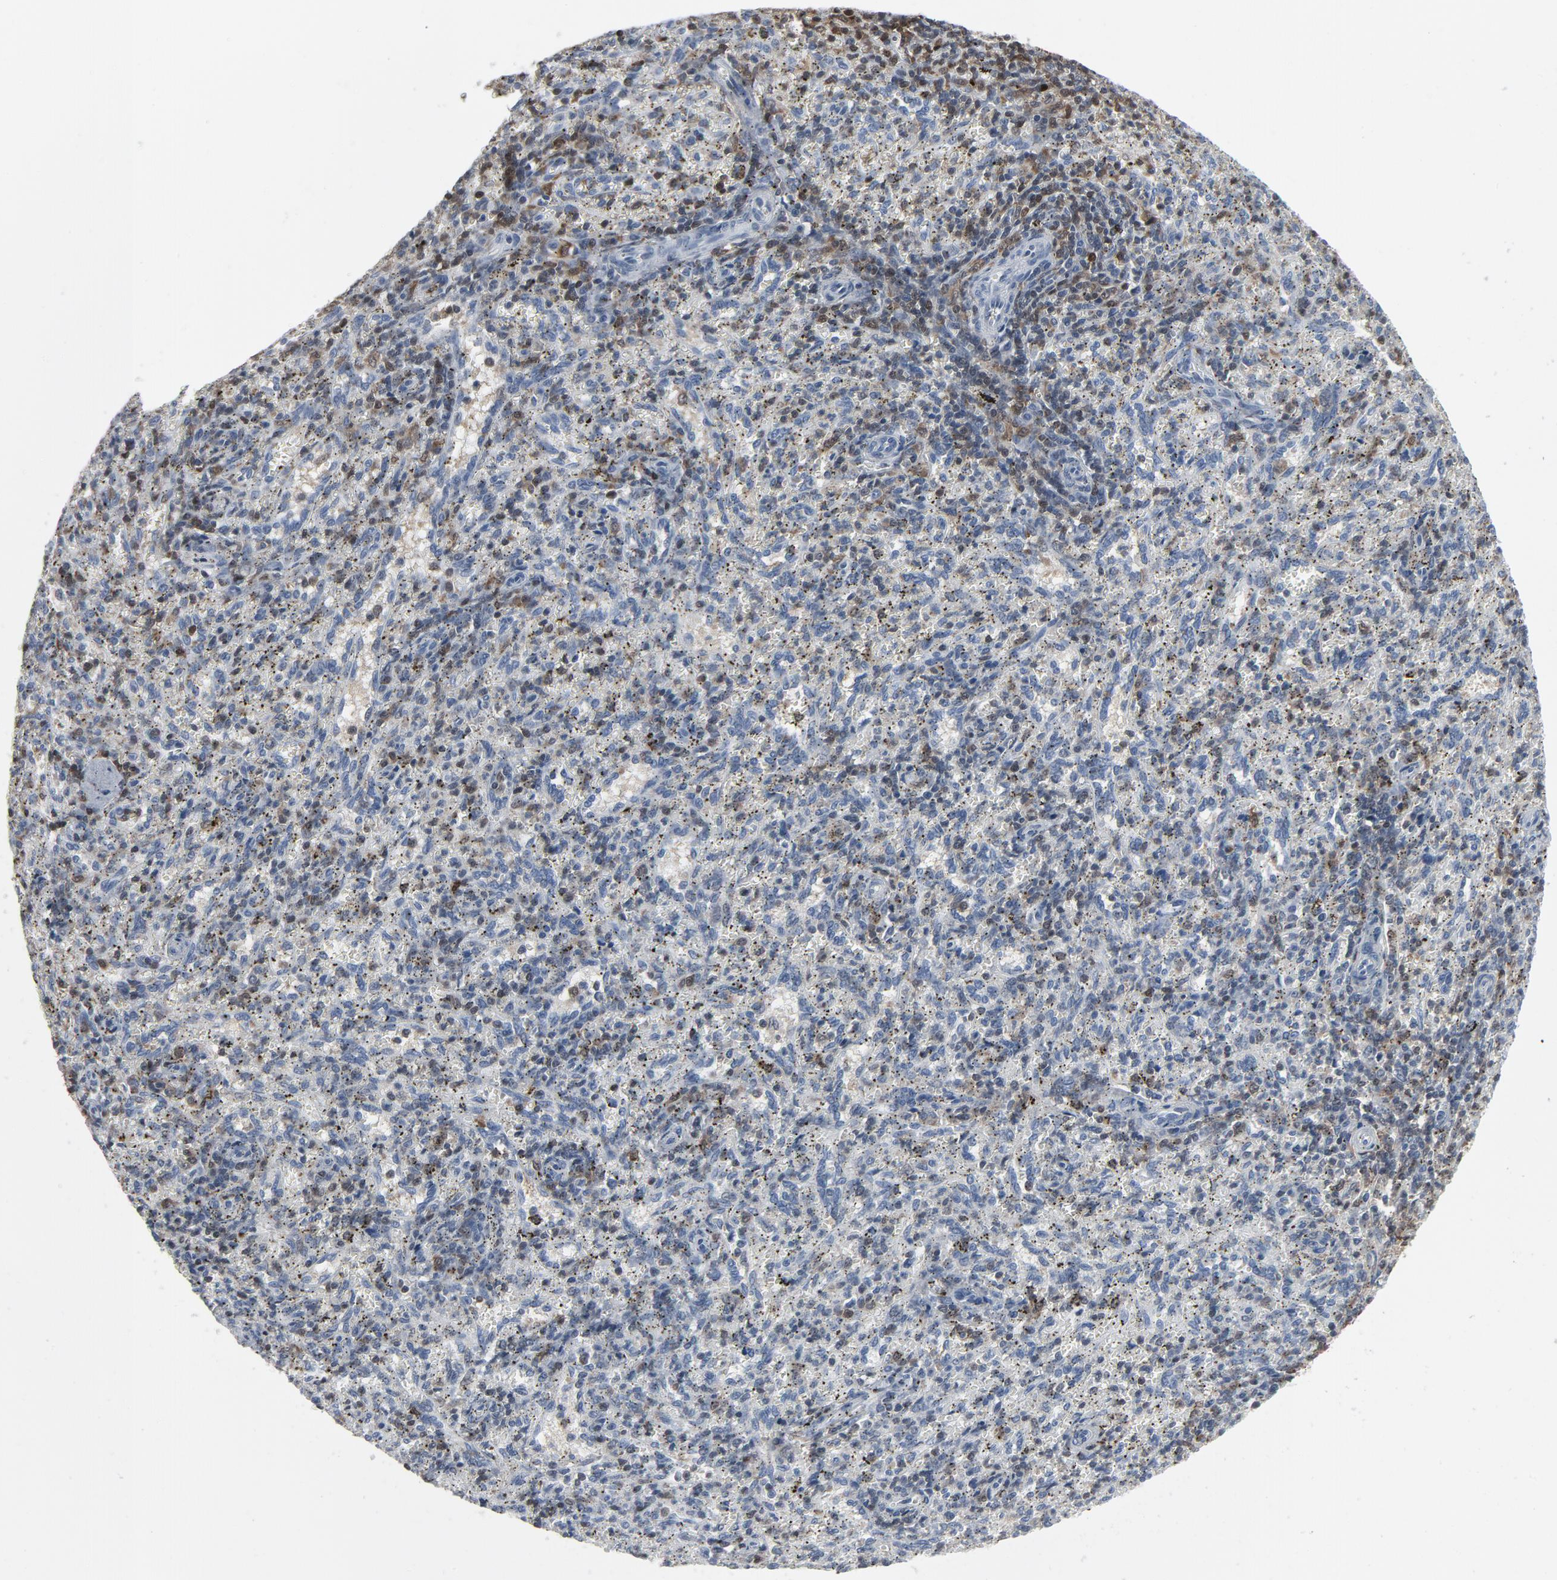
{"staining": {"intensity": "moderate", "quantity": "<25%", "location": "cytoplasmic/membranous"}, "tissue": "spleen", "cell_type": "Cells in red pulp", "image_type": "normal", "snomed": [{"axis": "morphology", "description": "Normal tissue, NOS"}, {"axis": "topography", "description": "Spleen"}], "caption": "Immunohistochemical staining of unremarkable human spleen exhibits low levels of moderate cytoplasmic/membranous expression in about <25% of cells in red pulp. The staining was performed using DAB (3,3'-diaminobenzidine), with brown indicating positive protein expression. Nuclei are stained blue with hematoxylin.", "gene": "STAT5A", "patient": {"sex": "female", "age": 10}}